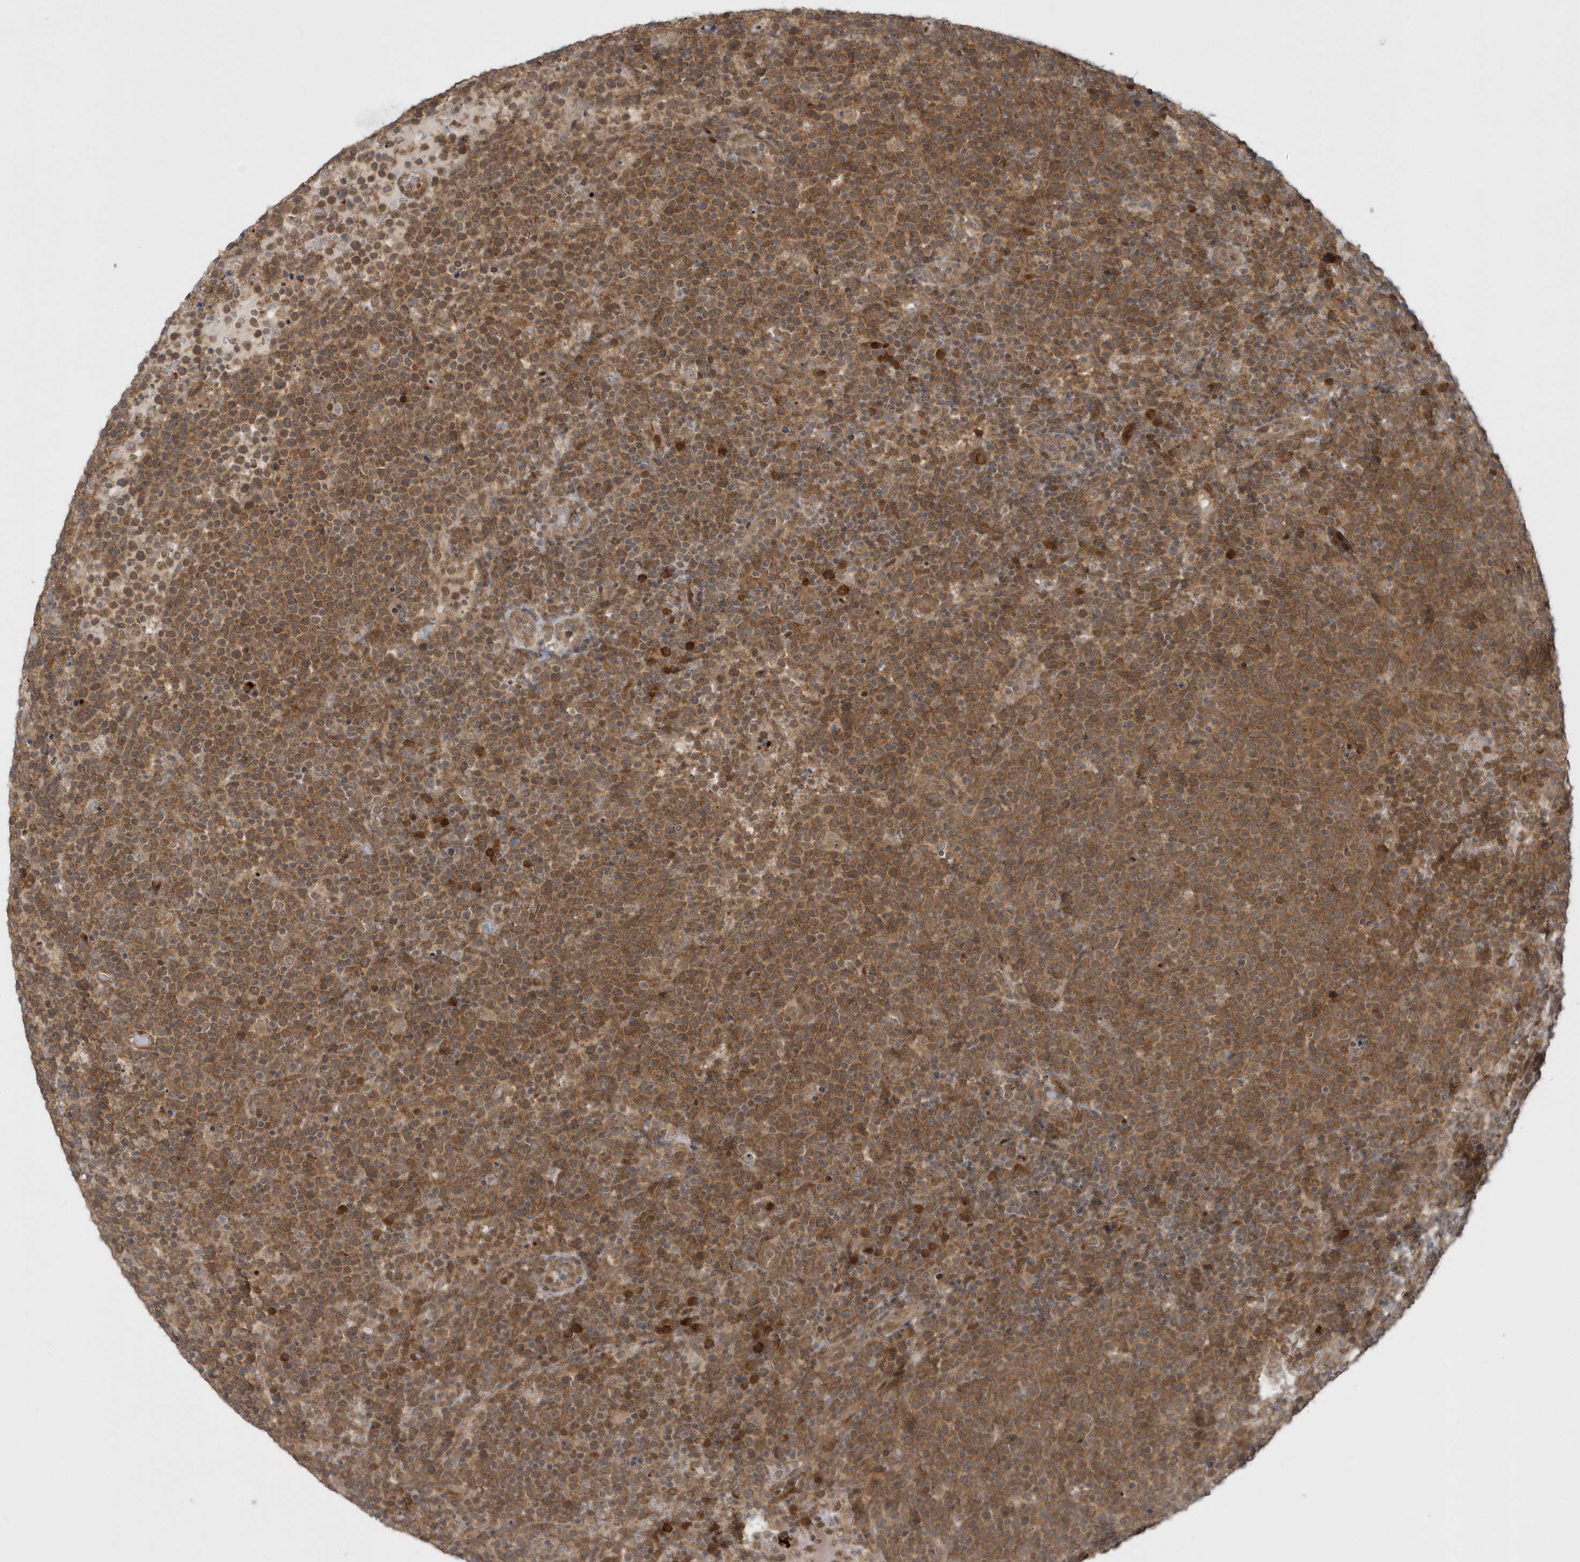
{"staining": {"intensity": "strong", "quantity": ">75%", "location": "cytoplasmic/membranous"}, "tissue": "lymphoma", "cell_type": "Tumor cells", "image_type": "cancer", "snomed": [{"axis": "morphology", "description": "Malignant lymphoma, non-Hodgkin's type, High grade"}, {"axis": "topography", "description": "Lymph node"}], "caption": "High-grade malignant lymphoma, non-Hodgkin's type stained with DAB (3,3'-diaminobenzidine) immunohistochemistry (IHC) displays high levels of strong cytoplasmic/membranous expression in about >75% of tumor cells. The staining was performed using DAB (3,3'-diaminobenzidine), with brown indicating positive protein expression. Nuclei are stained blue with hematoxylin.", "gene": "ATG4A", "patient": {"sex": "male", "age": 61}}